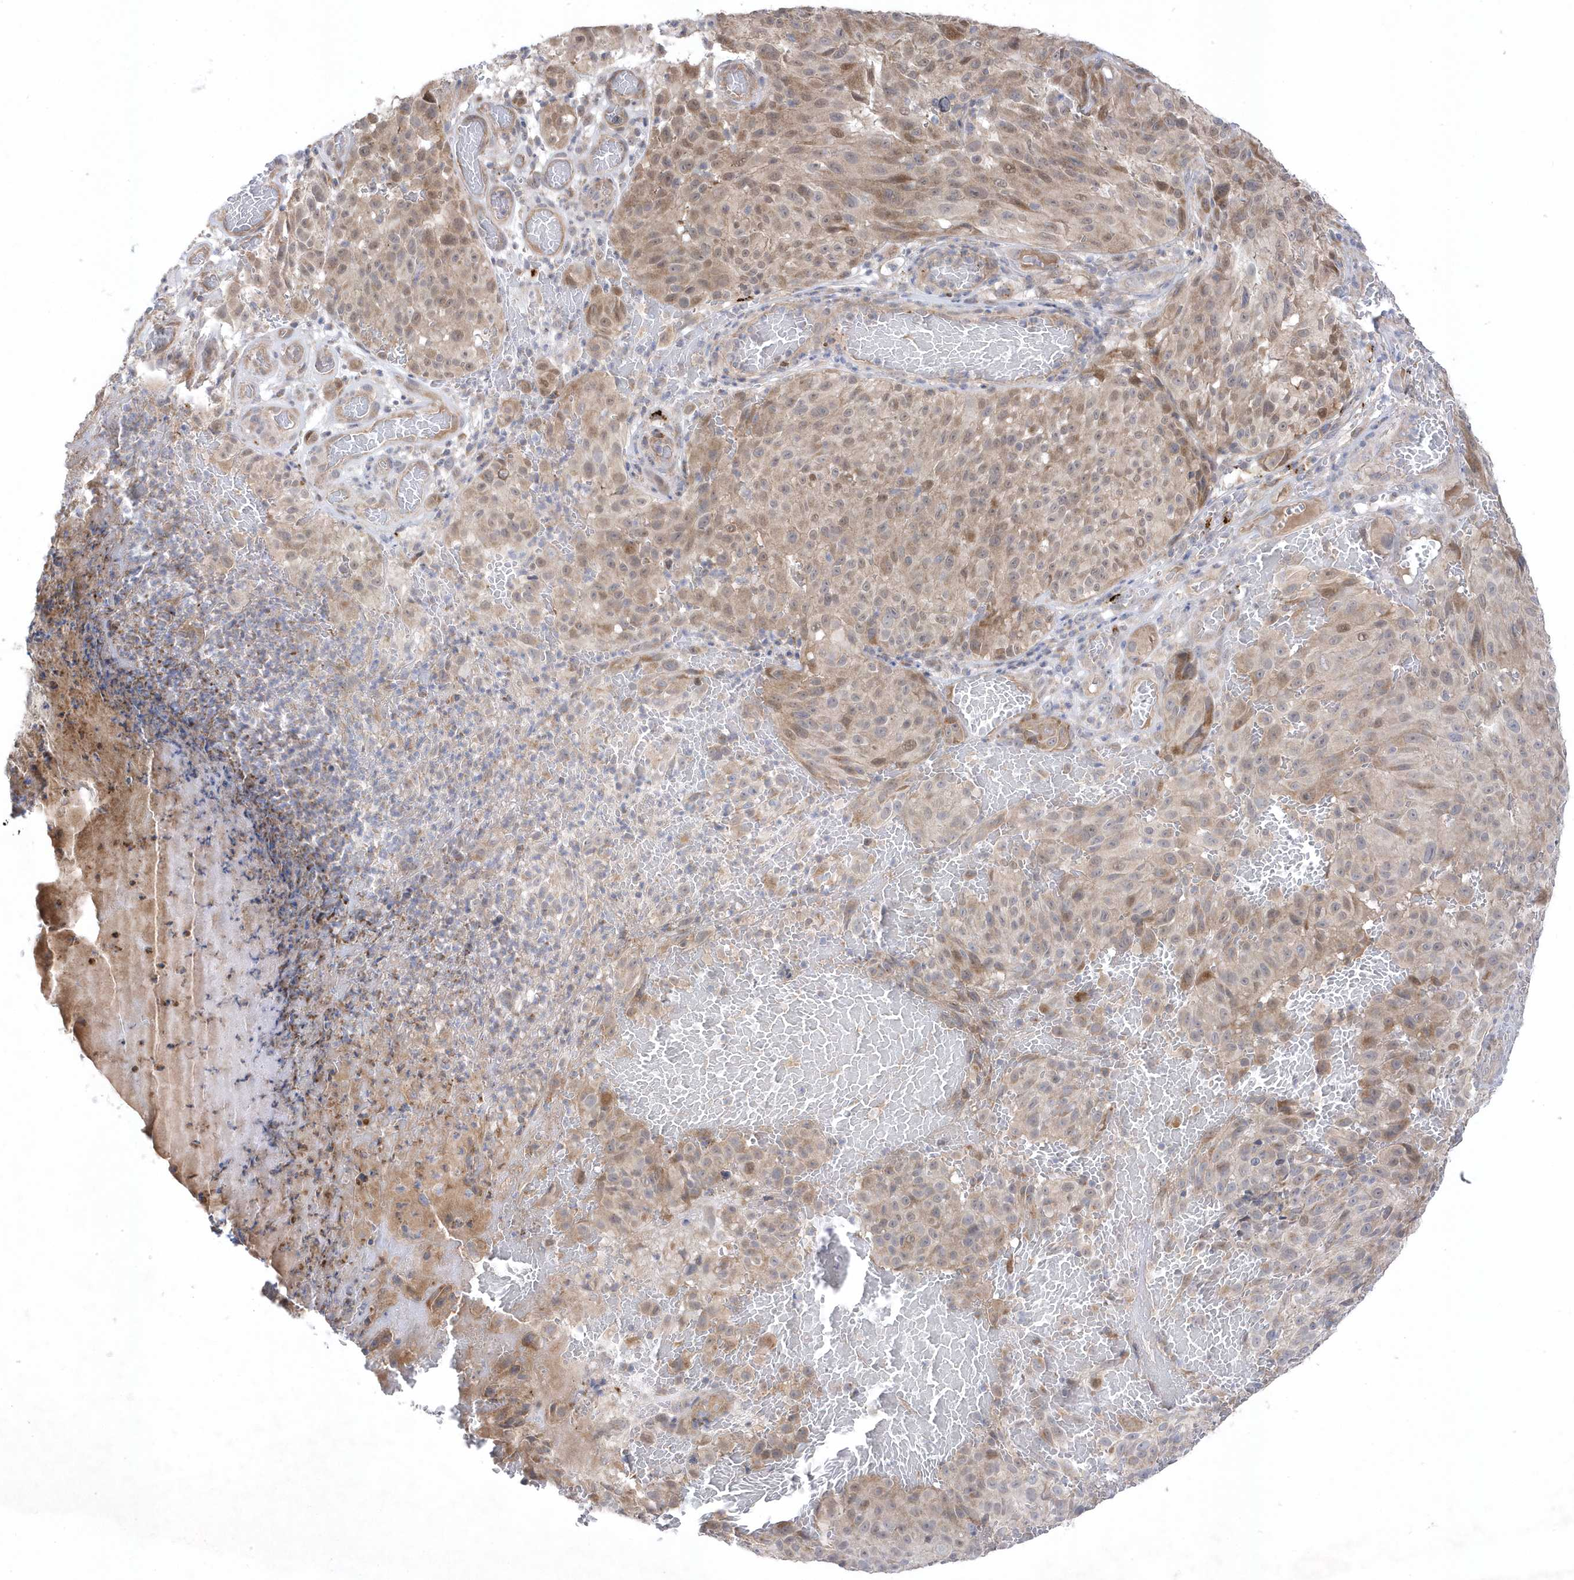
{"staining": {"intensity": "weak", "quantity": "25%-75%", "location": "cytoplasmic/membranous,nuclear"}, "tissue": "melanoma", "cell_type": "Tumor cells", "image_type": "cancer", "snomed": [{"axis": "morphology", "description": "Malignant melanoma, NOS"}, {"axis": "topography", "description": "Skin"}], "caption": "This is a photomicrograph of immunohistochemistry (IHC) staining of melanoma, which shows weak positivity in the cytoplasmic/membranous and nuclear of tumor cells.", "gene": "ANAPC1", "patient": {"sex": "male", "age": 83}}